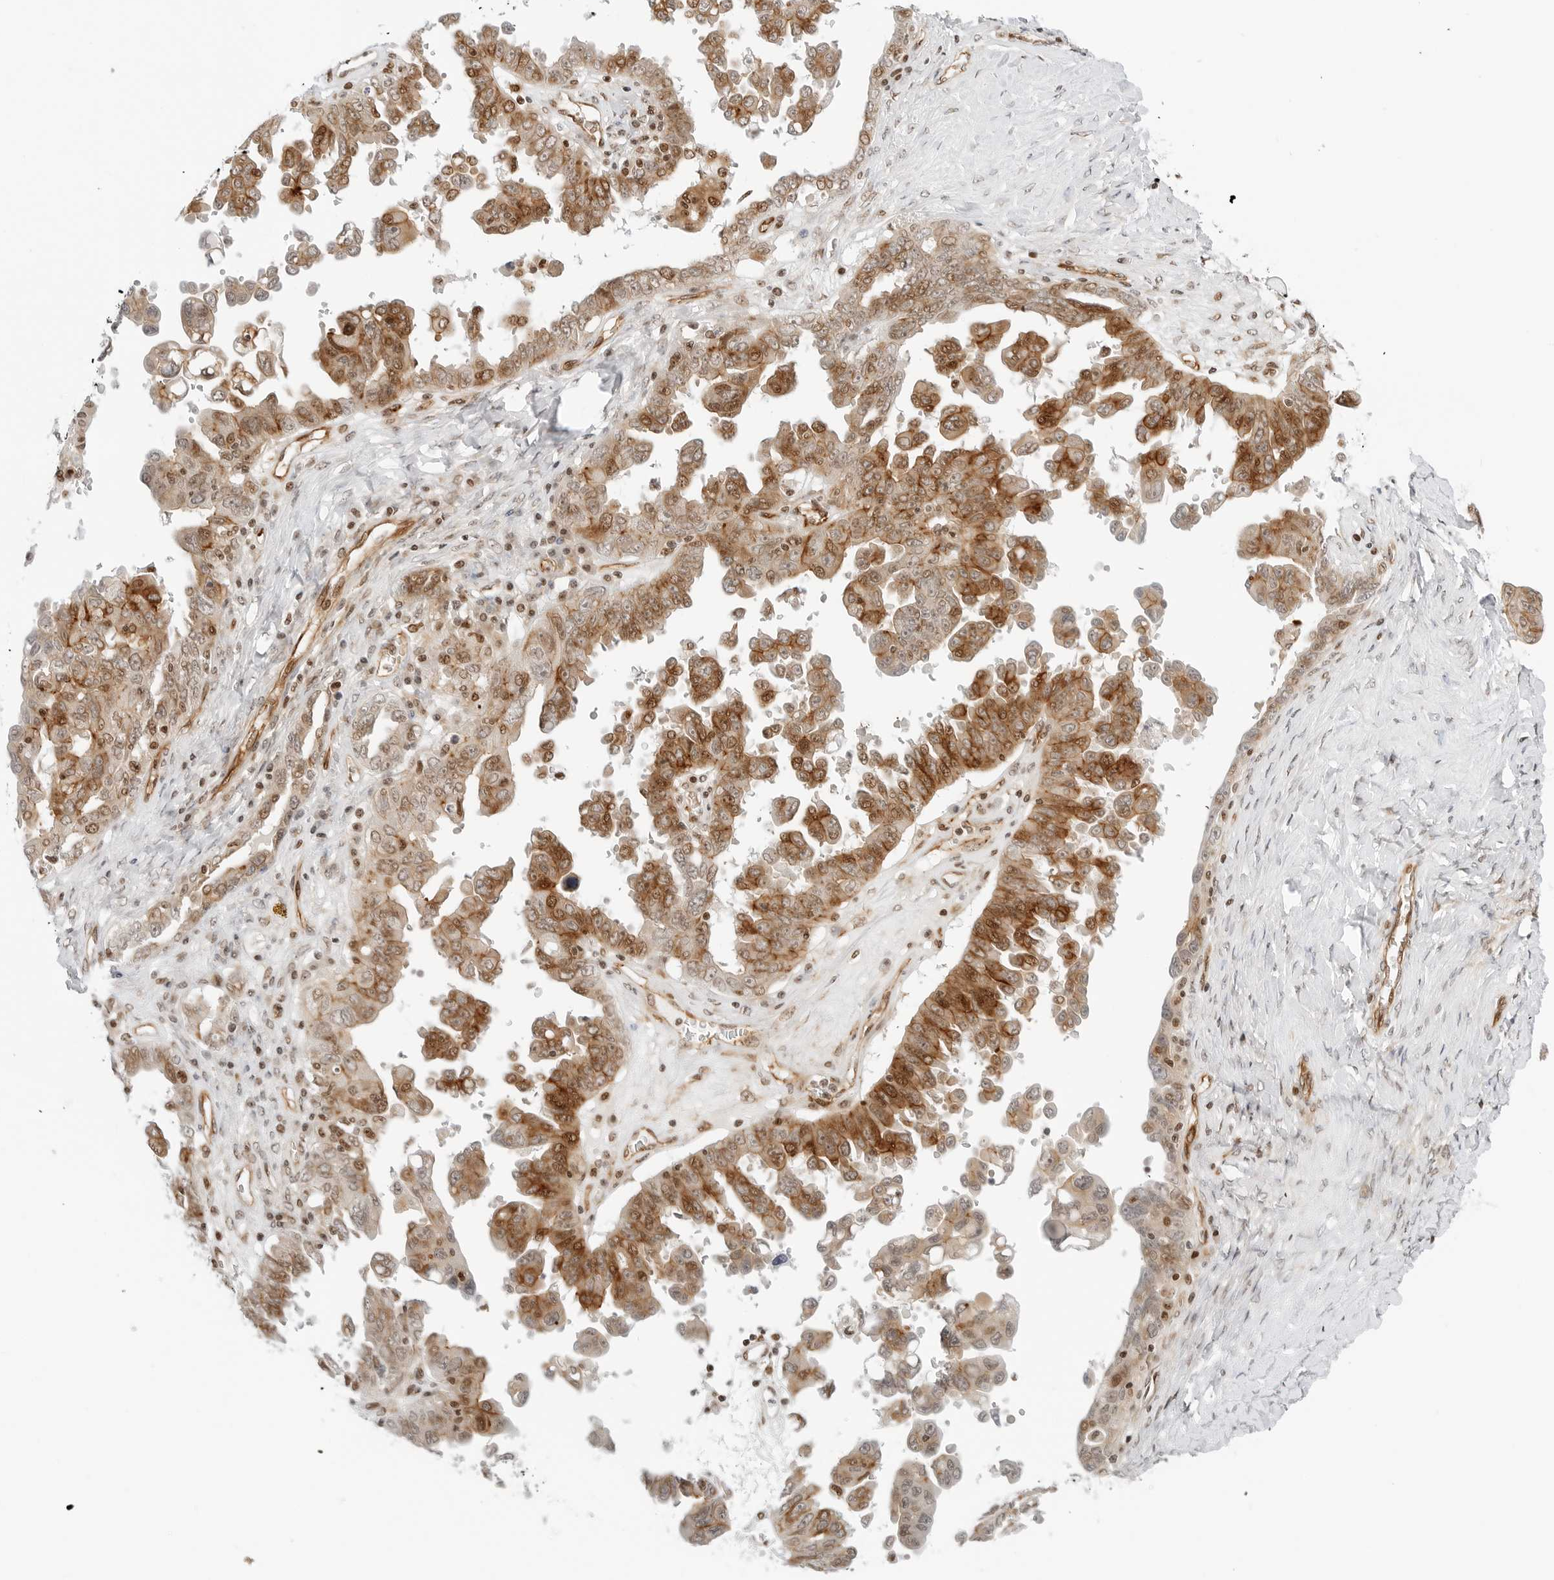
{"staining": {"intensity": "moderate", "quantity": ">75%", "location": "cytoplasmic/membranous,nuclear"}, "tissue": "ovarian cancer", "cell_type": "Tumor cells", "image_type": "cancer", "snomed": [{"axis": "morphology", "description": "Carcinoma, endometroid"}, {"axis": "topography", "description": "Ovary"}], "caption": "A photomicrograph of human ovarian endometroid carcinoma stained for a protein reveals moderate cytoplasmic/membranous and nuclear brown staining in tumor cells.", "gene": "ZNF613", "patient": {"sex": "female", "age": 62}}